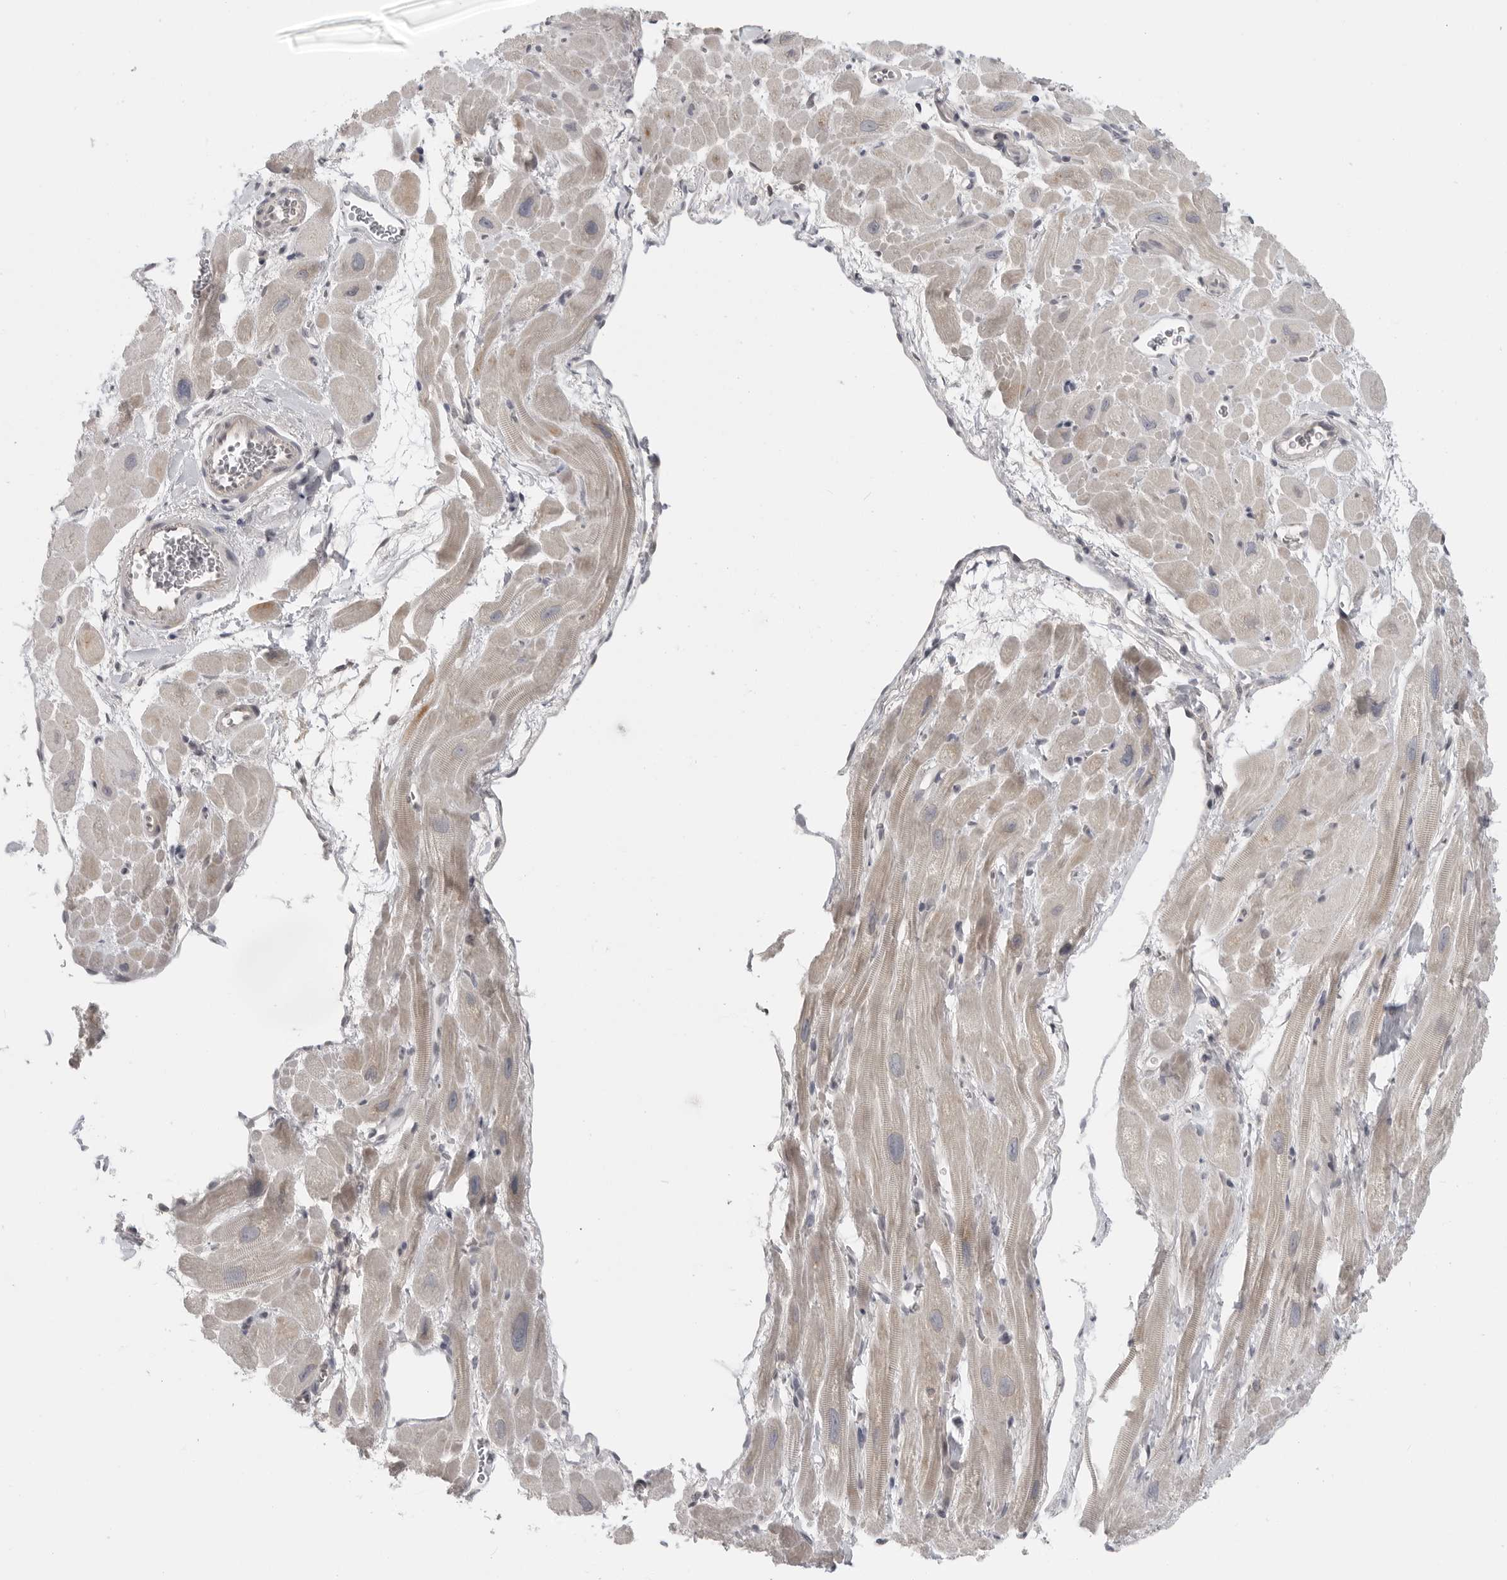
{"staining": {"intensity": "negative", "quantity": "none", "location": "none"}, "tissue": "heart muscle", "cell_type": "Cardiomyocytes", "image_type": "normal", "snomed": [{"axis": "morphology", "description": "Normal tissue, NOS"}, {"axis": "topography", "description": "Heart"}], "caption": "There is no significant staining in cardiomyocytes of heart muscle. (DAB immunohistochemistry (IHC) visualized using brightfield microscopy, high magnification).", "gene": "CTIF", "patient": {"sex": "male", "age": 49}}